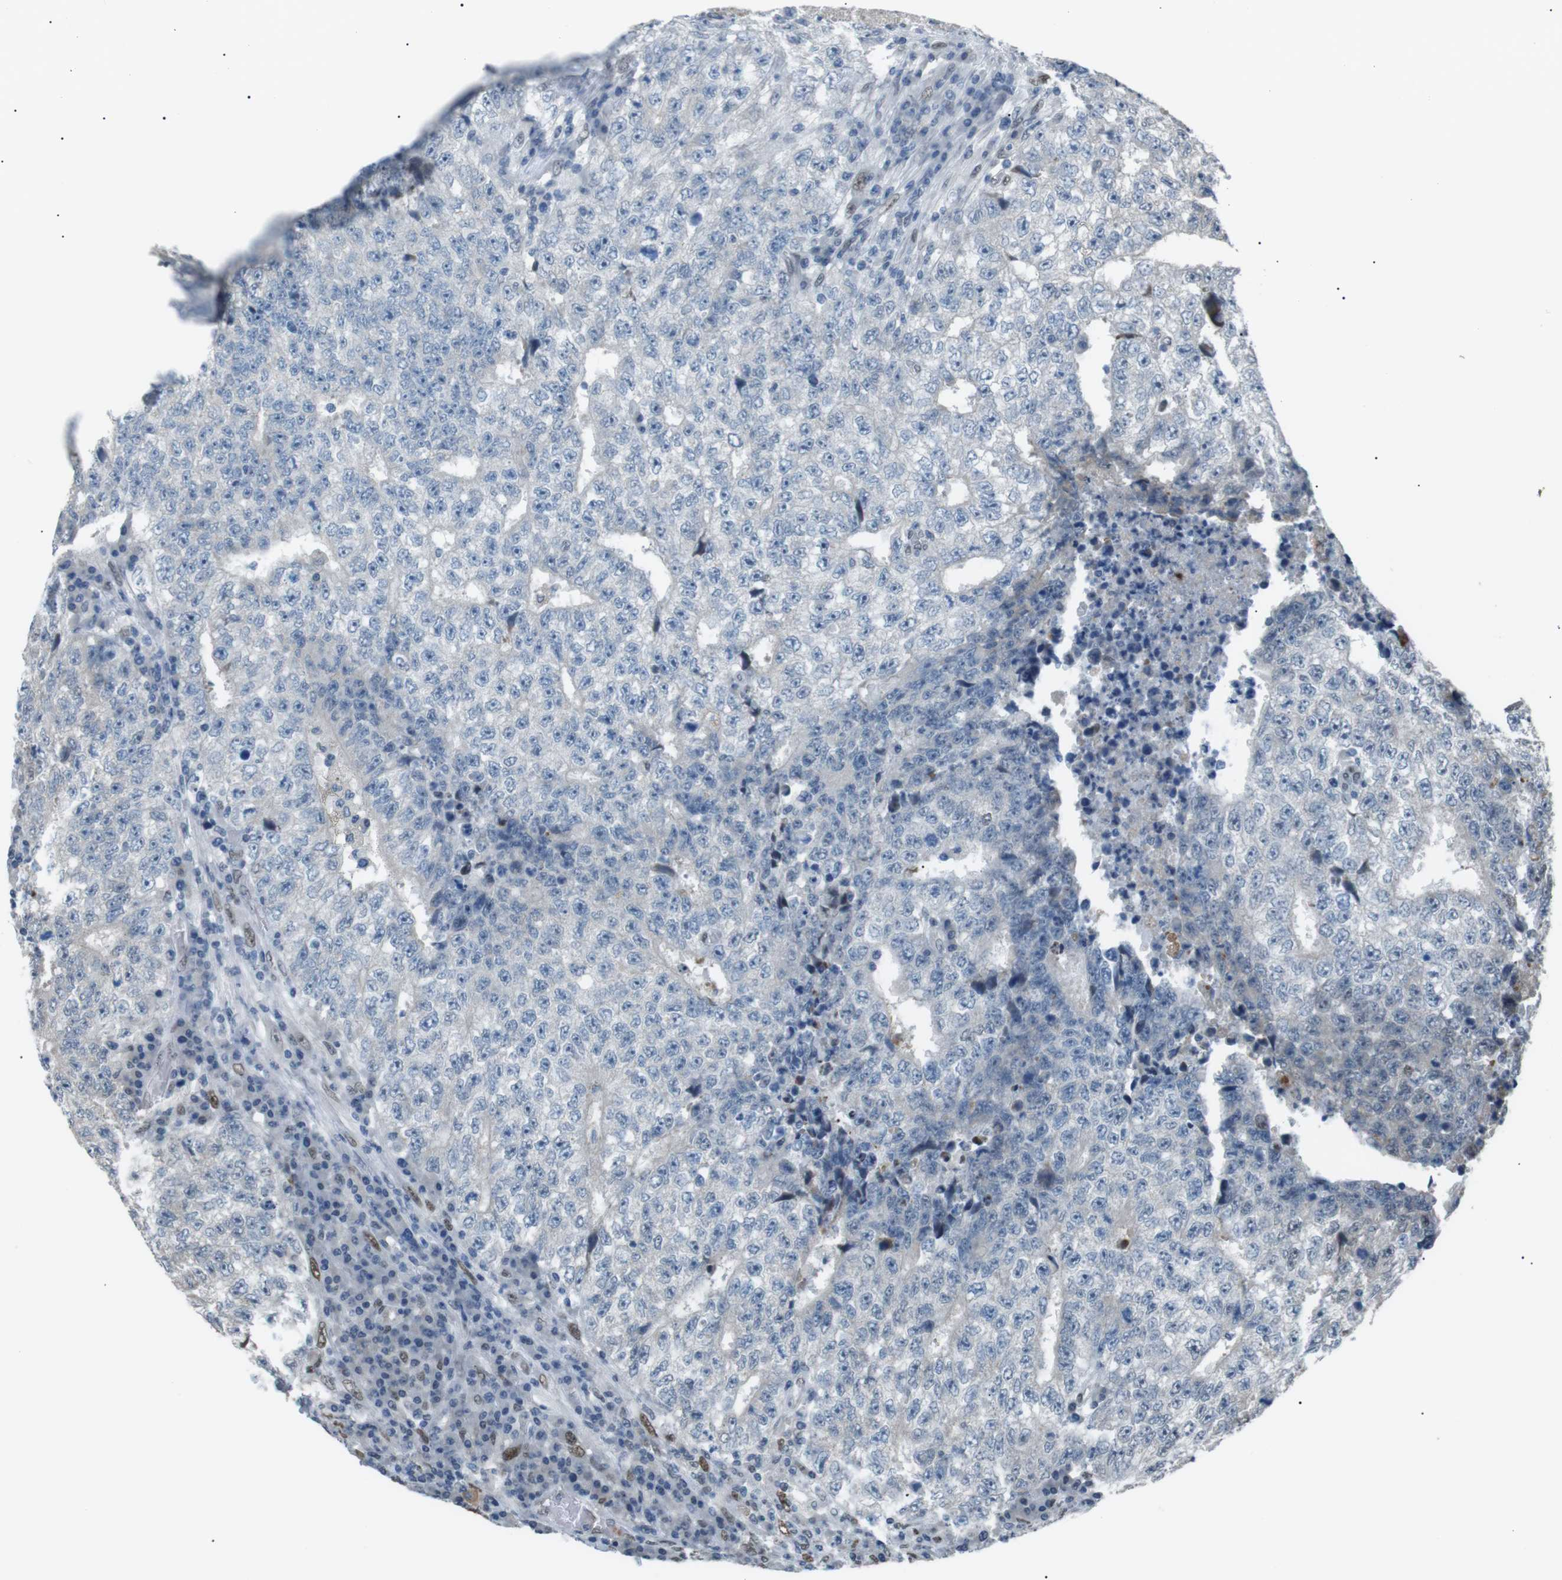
{"staining": {"intensity": "negative", "quantity": "none", "location": "none"}, "tissue": "testis cancer", "cell_type": "Tumor cells", "image_type": "cancer", "snomed": [{"axis": "morphology", "description": "Necrosis, NOS"}, {"axis": "morphology", "description": "Carcinoma, Embryonal, NOS"}, {"axis": "topography", "description": "Testis"}], "caption": "Testis embryonal carcinoma was stained to show a protein in brown. There is no significant positivity in tumor cells.", "gene": "SRPK2", "patient": {"sex": "male", "age": 19}}